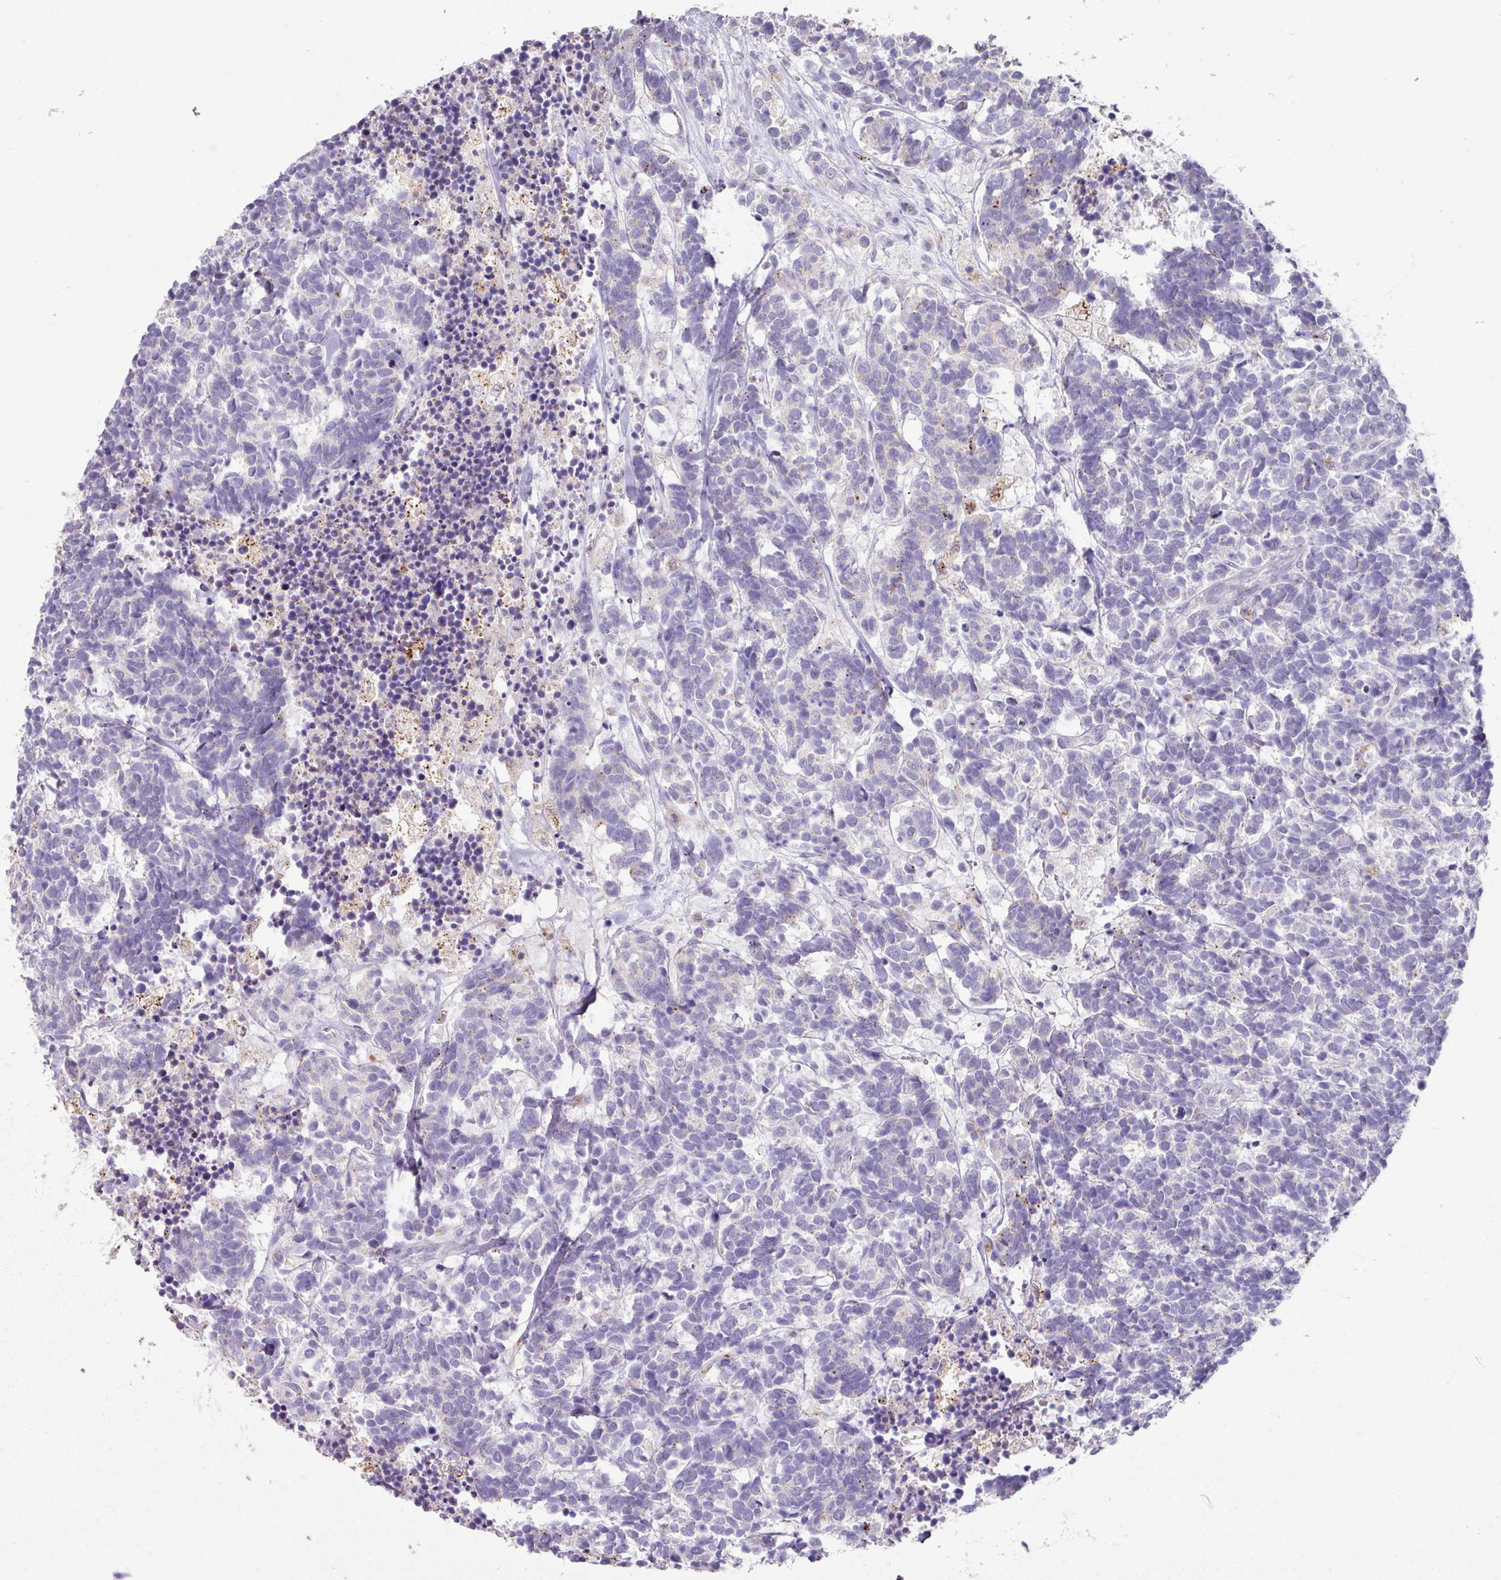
{"staining": {"intensity": "negative", "quantity": "none", "location": "none"}, "tissue": "carcinoid", "cell_type": "Tumor cells", "image_type": "cancer", "snomed": [{"axis": "morphology", "description": "Carcinoma, NOS"}, {"axis": "morphology", "description": "Carcinoid, malignant, NOS"}, {"axis": "topography", "description": "Urinary bladder"}], "caption": "Histopathology image shows no significant protein expression in tumor cells of carcinoid. (Brightfield microscopy of DAB immunohistochemistry (IHC) at high magnification).", "gene": "PLEKHH3", "patient": {"sex": "male", "age": 57}}